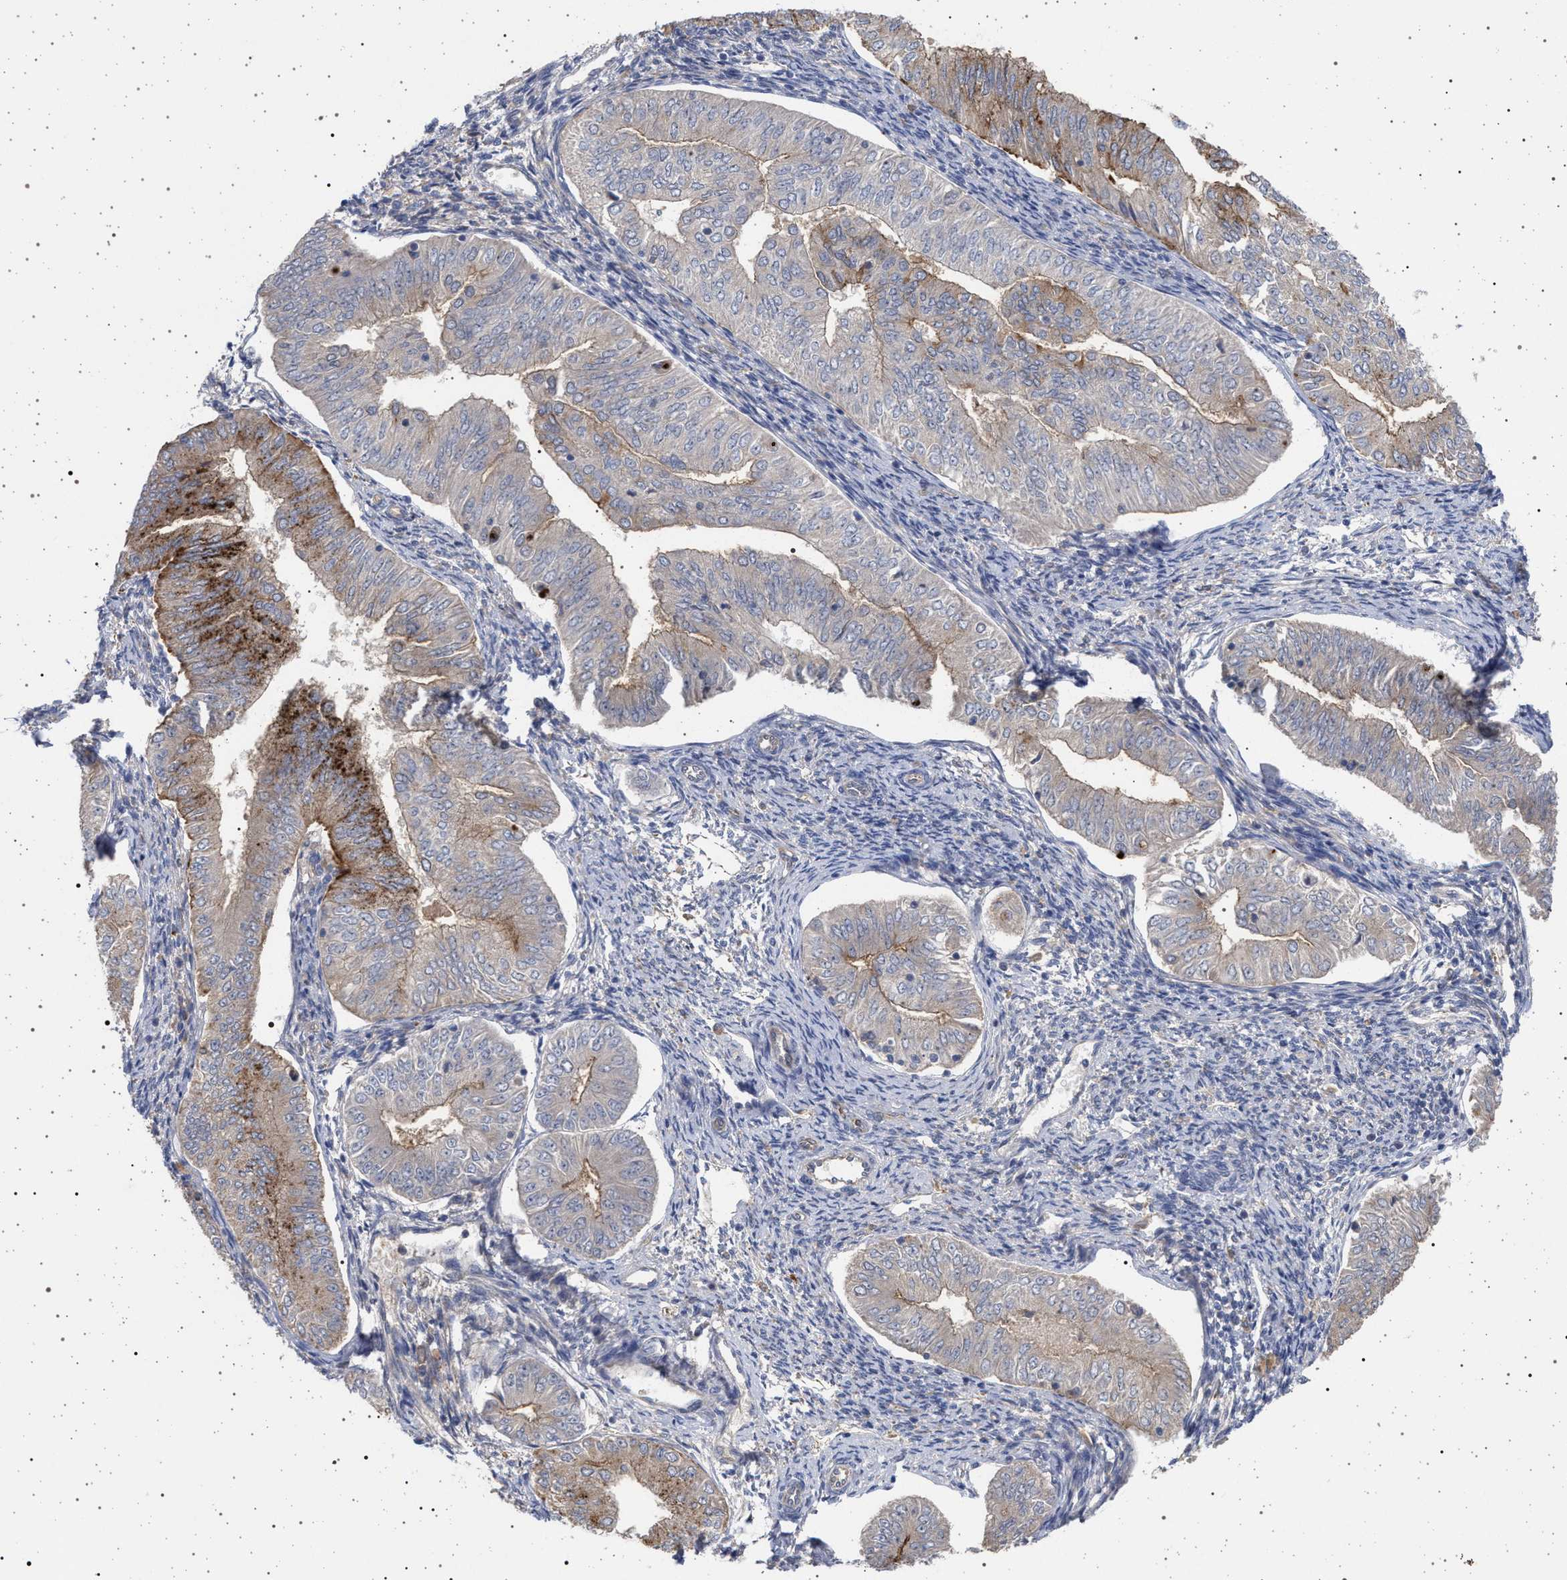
{"staining": {"intensity": "moderate", "quantity": "<25%", "location": "cytoplasmic/membranous"}, "tissue": "endometrial cancer", "cell_type": "Tumor cells", "image_type": "cancer", "snomed": [{"axis": "morphology", "description": "Normal tissue, NOS"}, {"axis": "morphology", "description": "Adenocarcinoma, NOS"}, {"axis": "topography", "description": "Endometrium"}], "caption": "IHC image of neoplastic tissue: endometrial adenocarcinoma stained using IHC shows low levels of moderate protein expression localized specifically in the cytoplasmic/membranous of tumor cells, appearing as a cytoplasmic/membranous brown color.", "gene": "RBM48", "patient": {"sex": "female", "age": 53}}